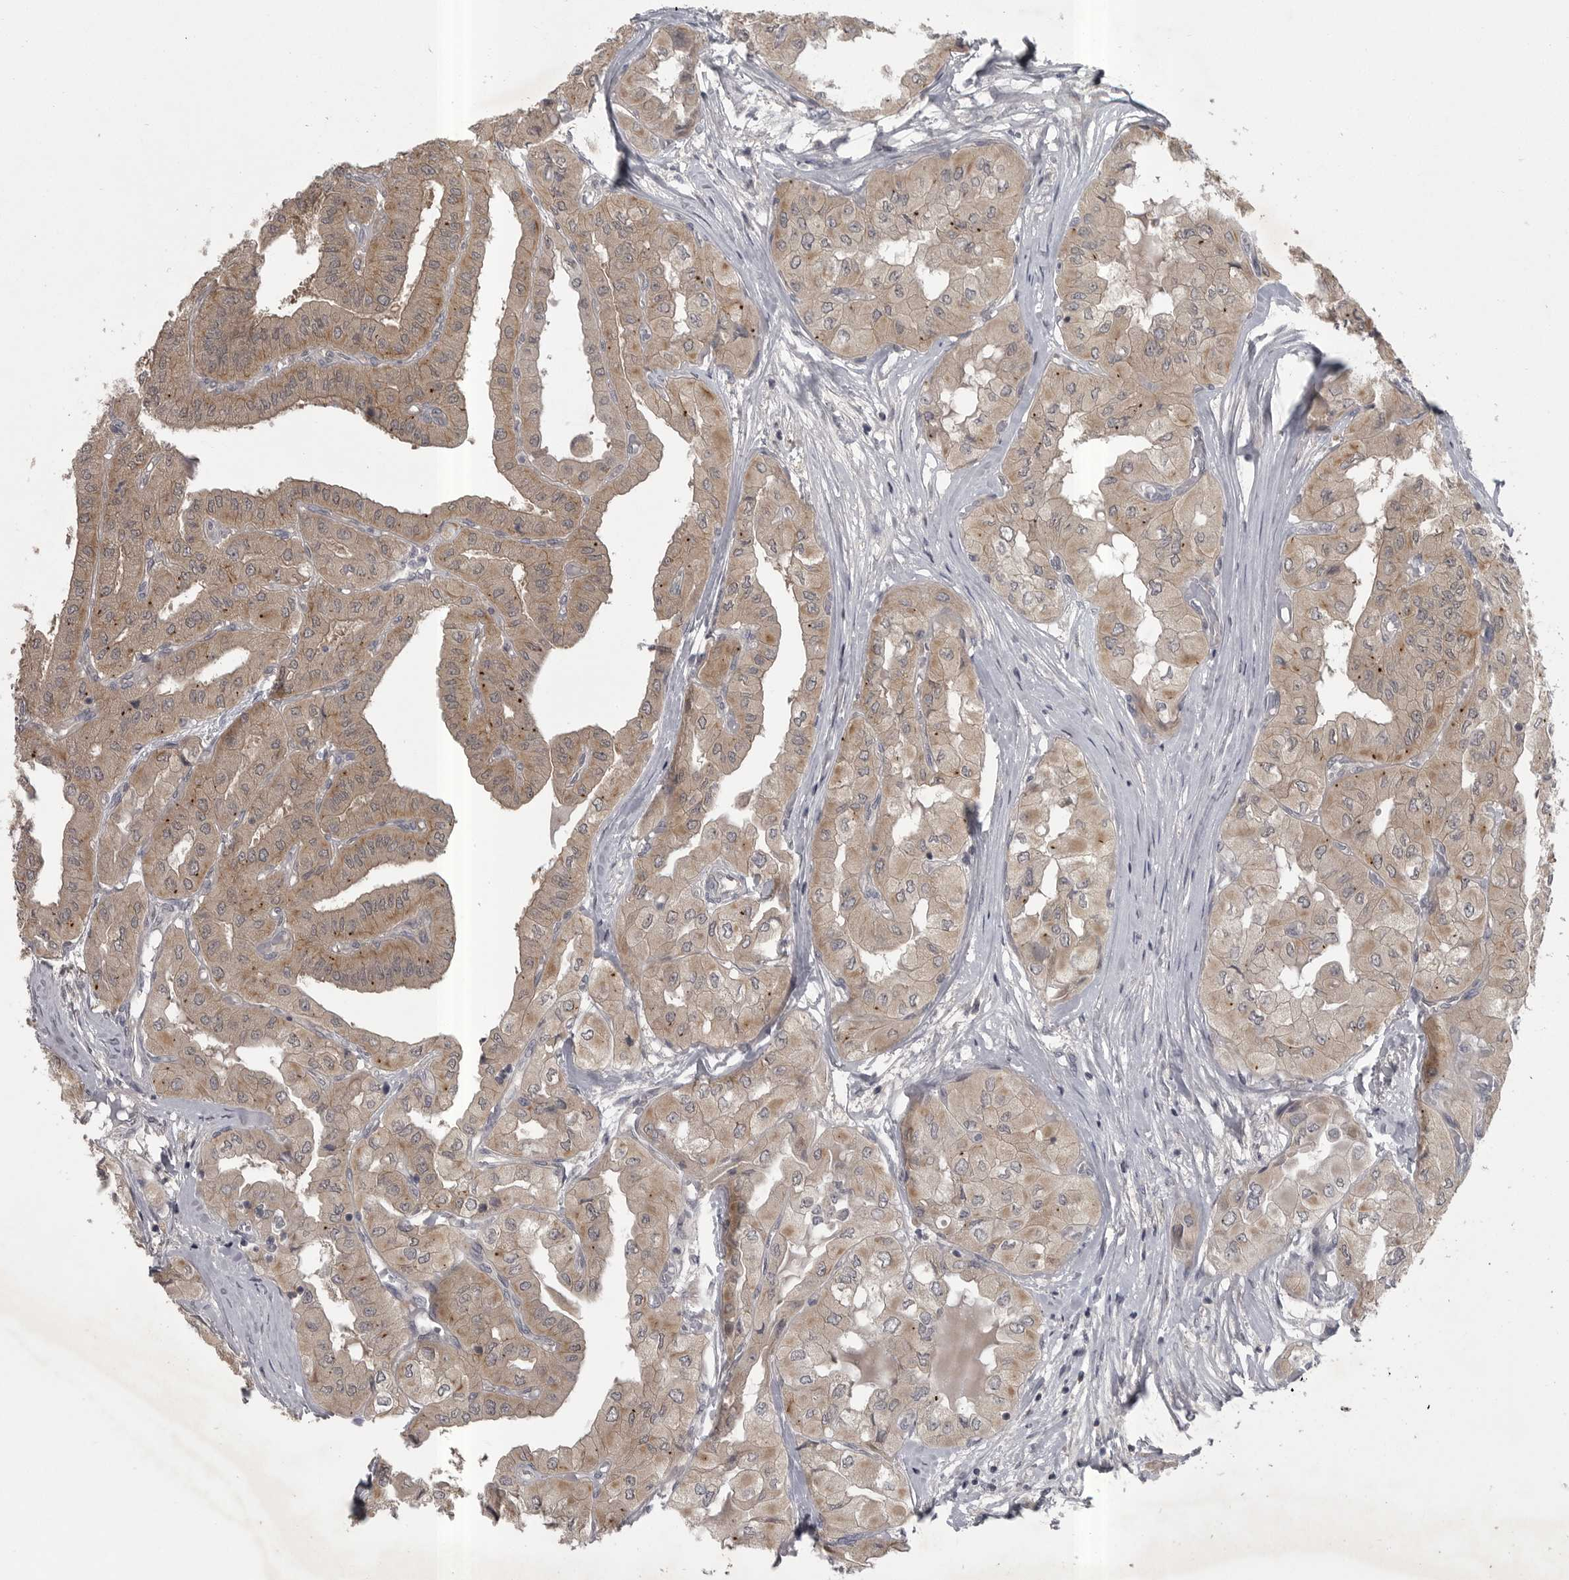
{"staining": {"intensity": "moderate", "quantity": ">75%", "location": "cytoplasmic/membranous"}, "tissue": "thyroid cancer", "cell_type": "Tumor cells", "image_type": "cancer", "snomed": [{"axis": "morphology", "description": "Papillary adenocarcinoma, NOS"}, {"axis": "topography", "description": "Thyroid gland"}], "caption": "This is an image of immunohistochemistry (IHC) staining of thyroid cancer, which shows moderate positivity in the cytoplasmic/membranous of tumor cells.", "gene": "PHF13", "patient": {"sex": "female", "age": 59}}